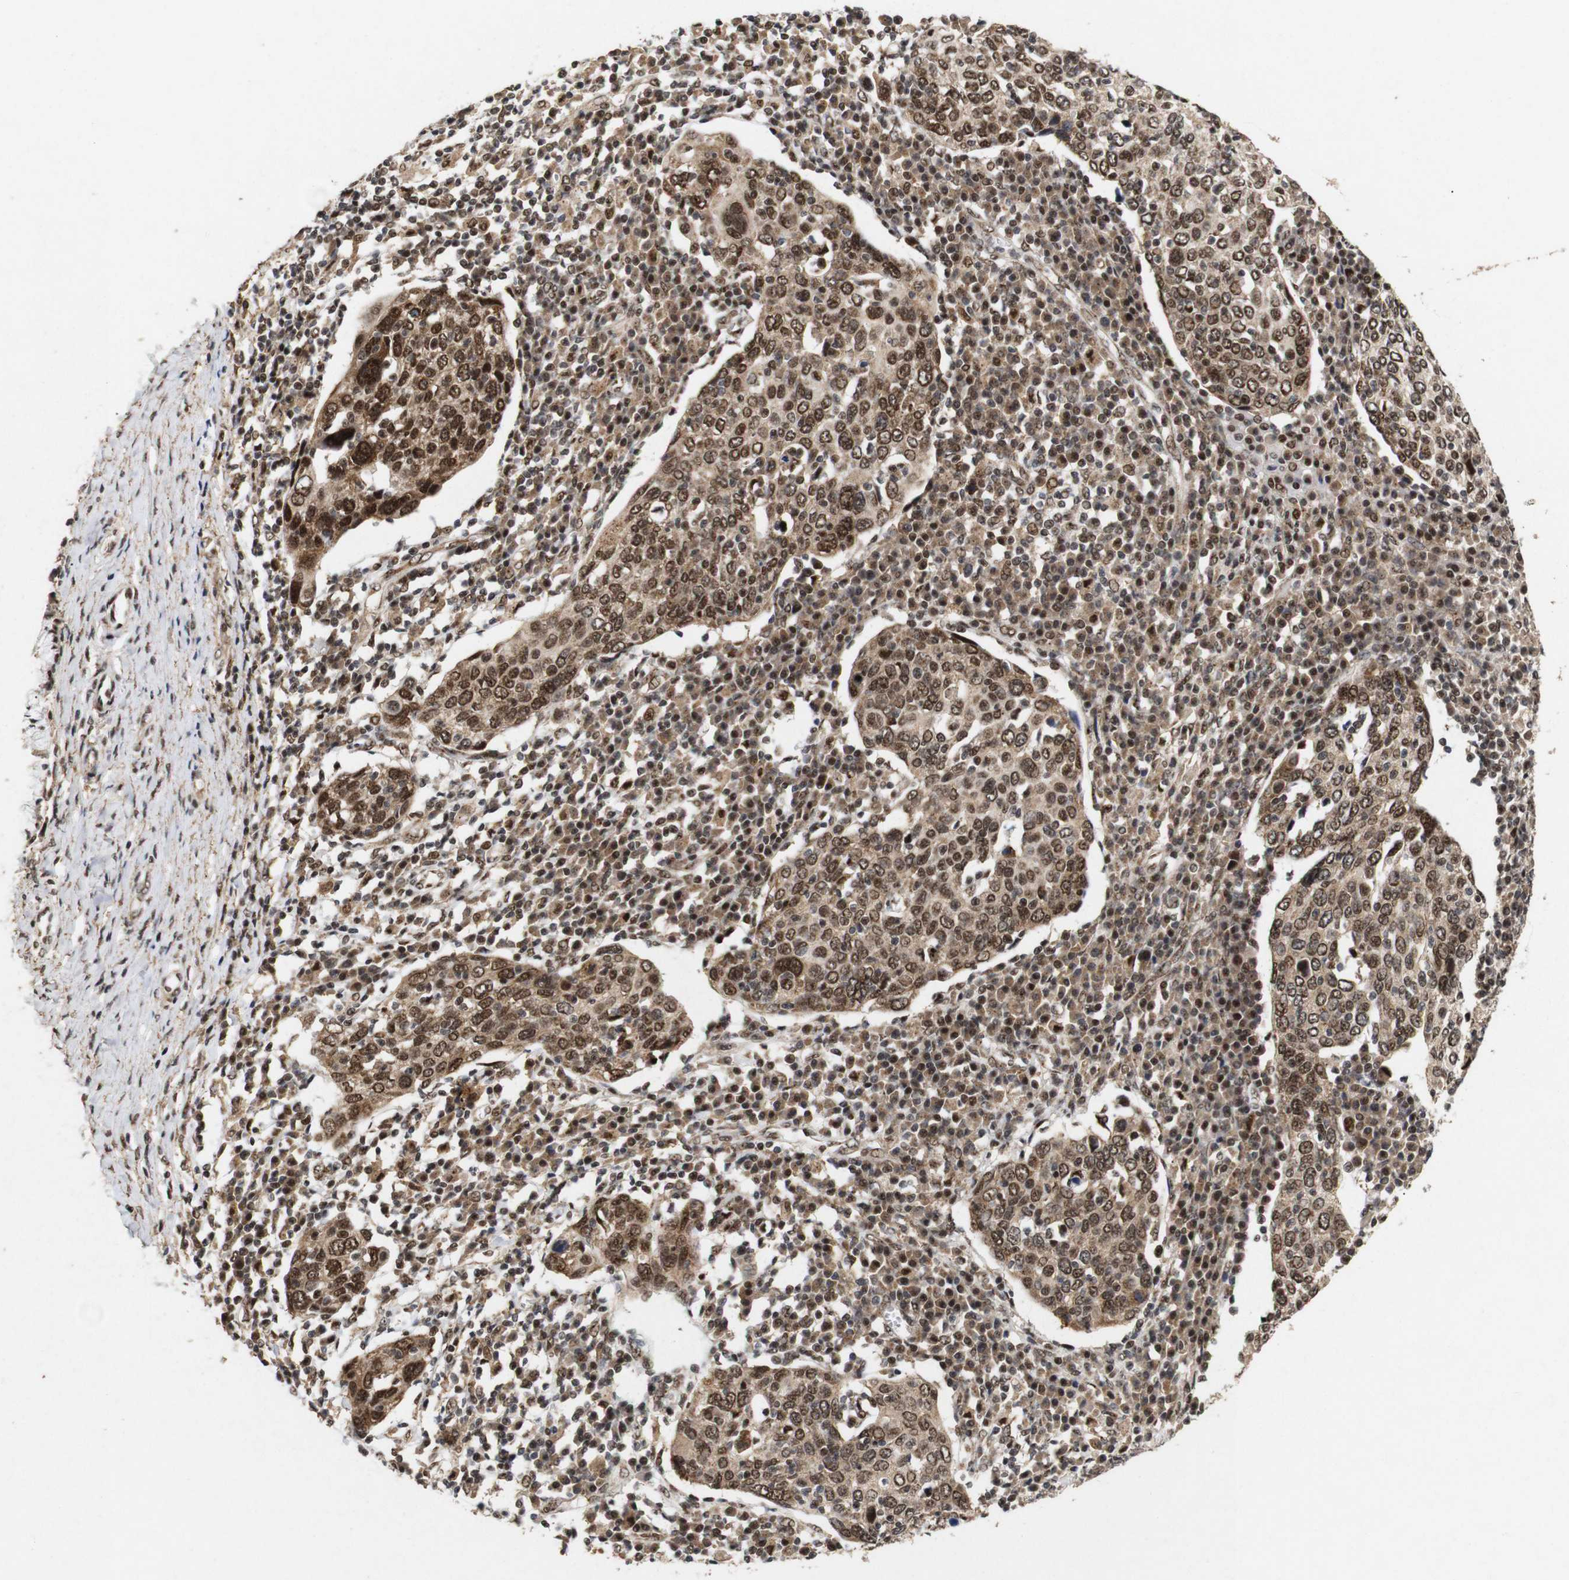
{"staining": {"intensity": "moderate", "quantity": ">75%", "location": "cytoplasmic/membranous,nuclear"}, "tissue": "cervical cancer", "cell_type": "Tumor cells", "image_type": "cancer", "snomed": [{"axis": "morphology", "description": "Squamous cell carcinoma, NOS"}, {"axis": "topography", "description": "Cervix"}], "caption": "Immunohistochemical staining of human cervical cancer (squamous cell carcinoma) shows medium levels of moderate cytoplasmic/membranous and nuclear staining in approximately >75% of tumor cells.", "gene": "PYM1", "patient": {"sex": "female", "age": 40}}